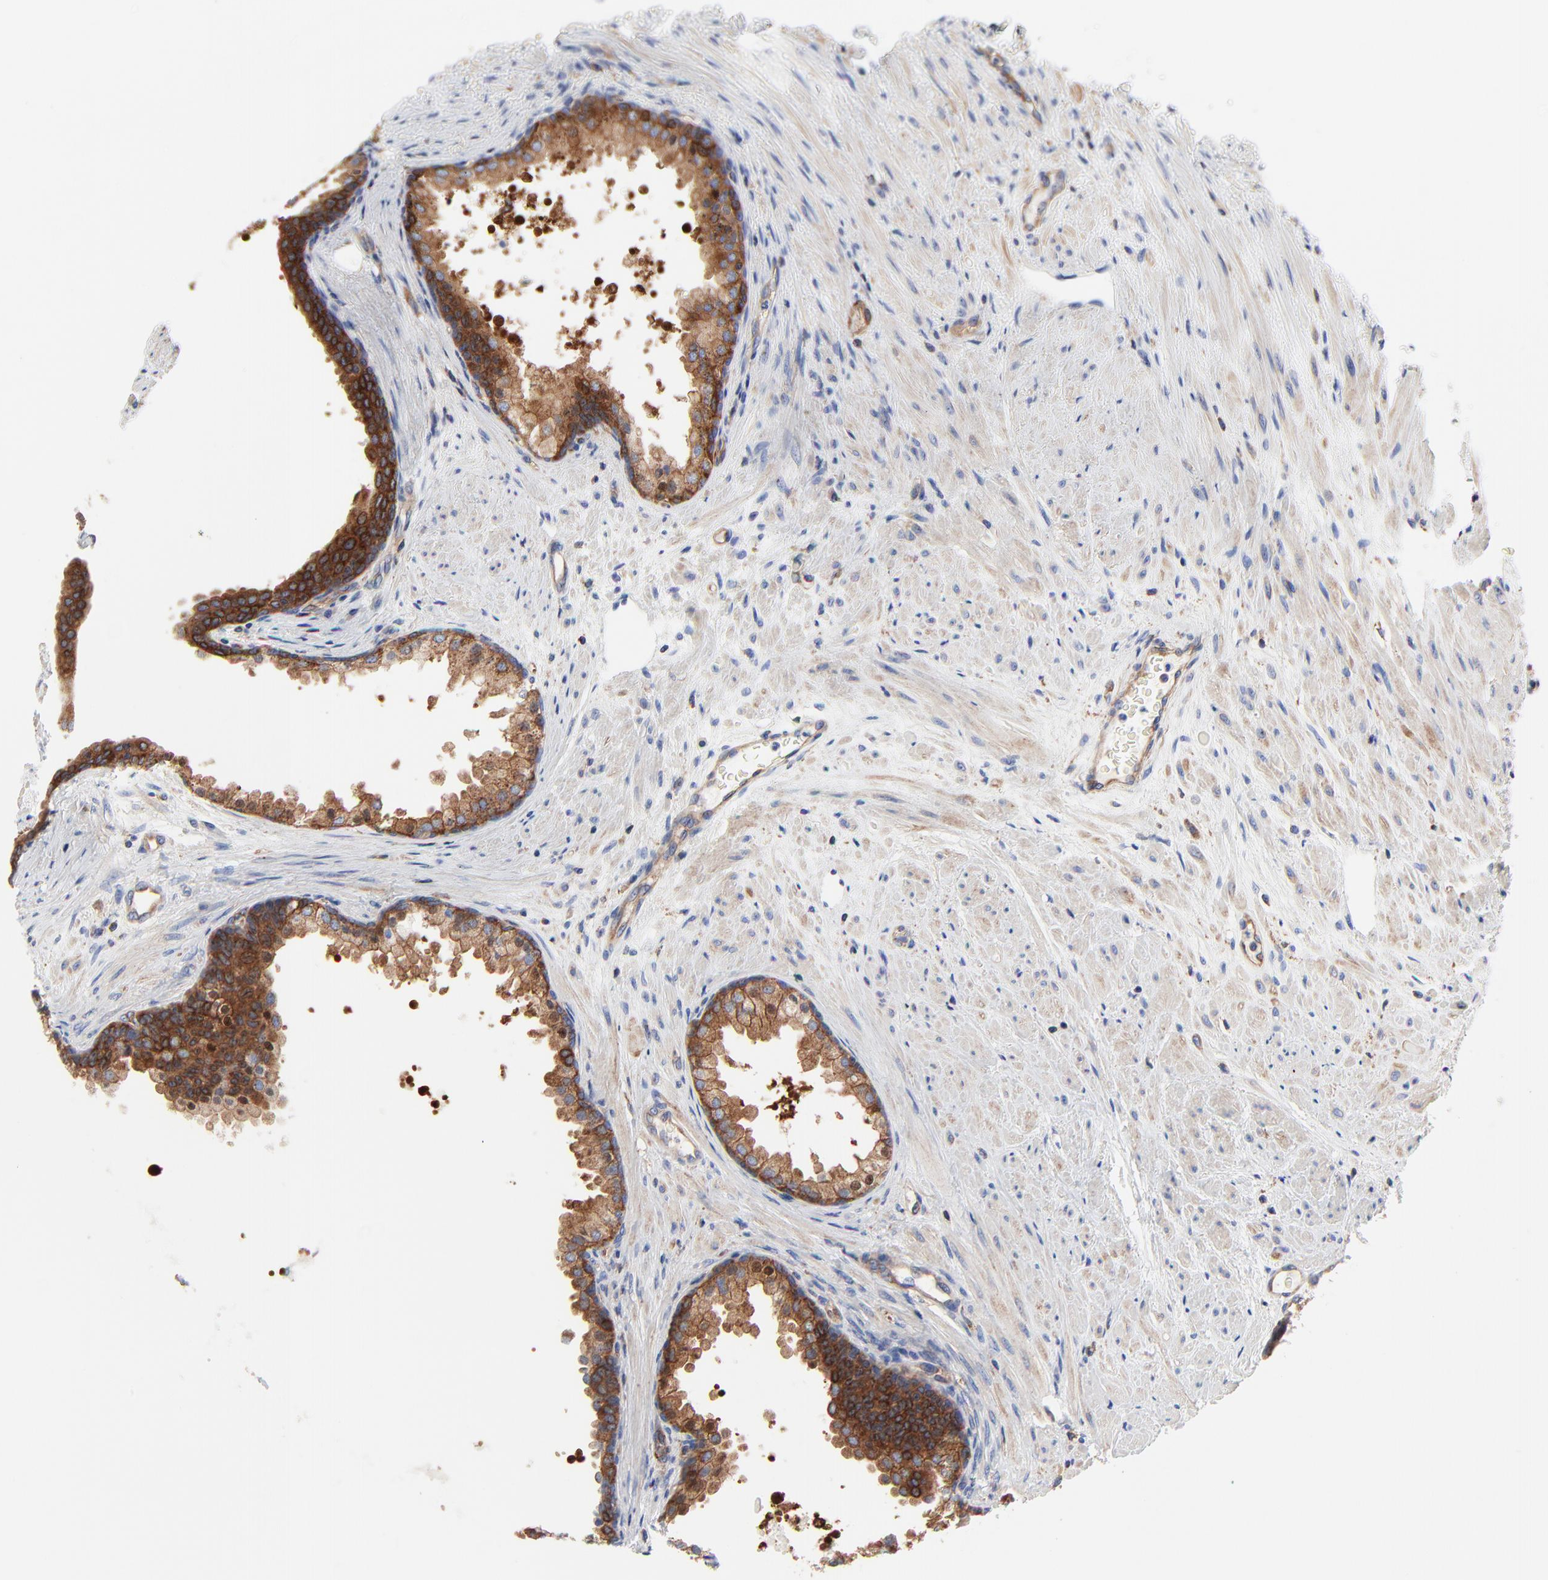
{"staining": {"intensity": "strong", "quantity": ">75%", "location": "cytoplasmic/membranous"}, "tissue": "prostate cancer", "cell_type": "Tumor cells", "image_type": "cancer", "snomed": [{"axis": "morphology", "description": "Adenocarcinoma, Medium grade"}, {"axis": "topography", "description": "Prostate"}], "caption": "Brown immunohistochemical staining in human adenocarcinoma (medium-grade) (prostate) demonstrates strong cytoplasmic/membranous positivity in about >75% of tumor cells. The staining is performed using DAB (3,3'-diaminobenzidine) brown chromogen to label protein expression. The nuclei are counter-stained blue using hematoxylin.", "gene": "CD2AP", "patient": {"sex": "male", "age": 70}}